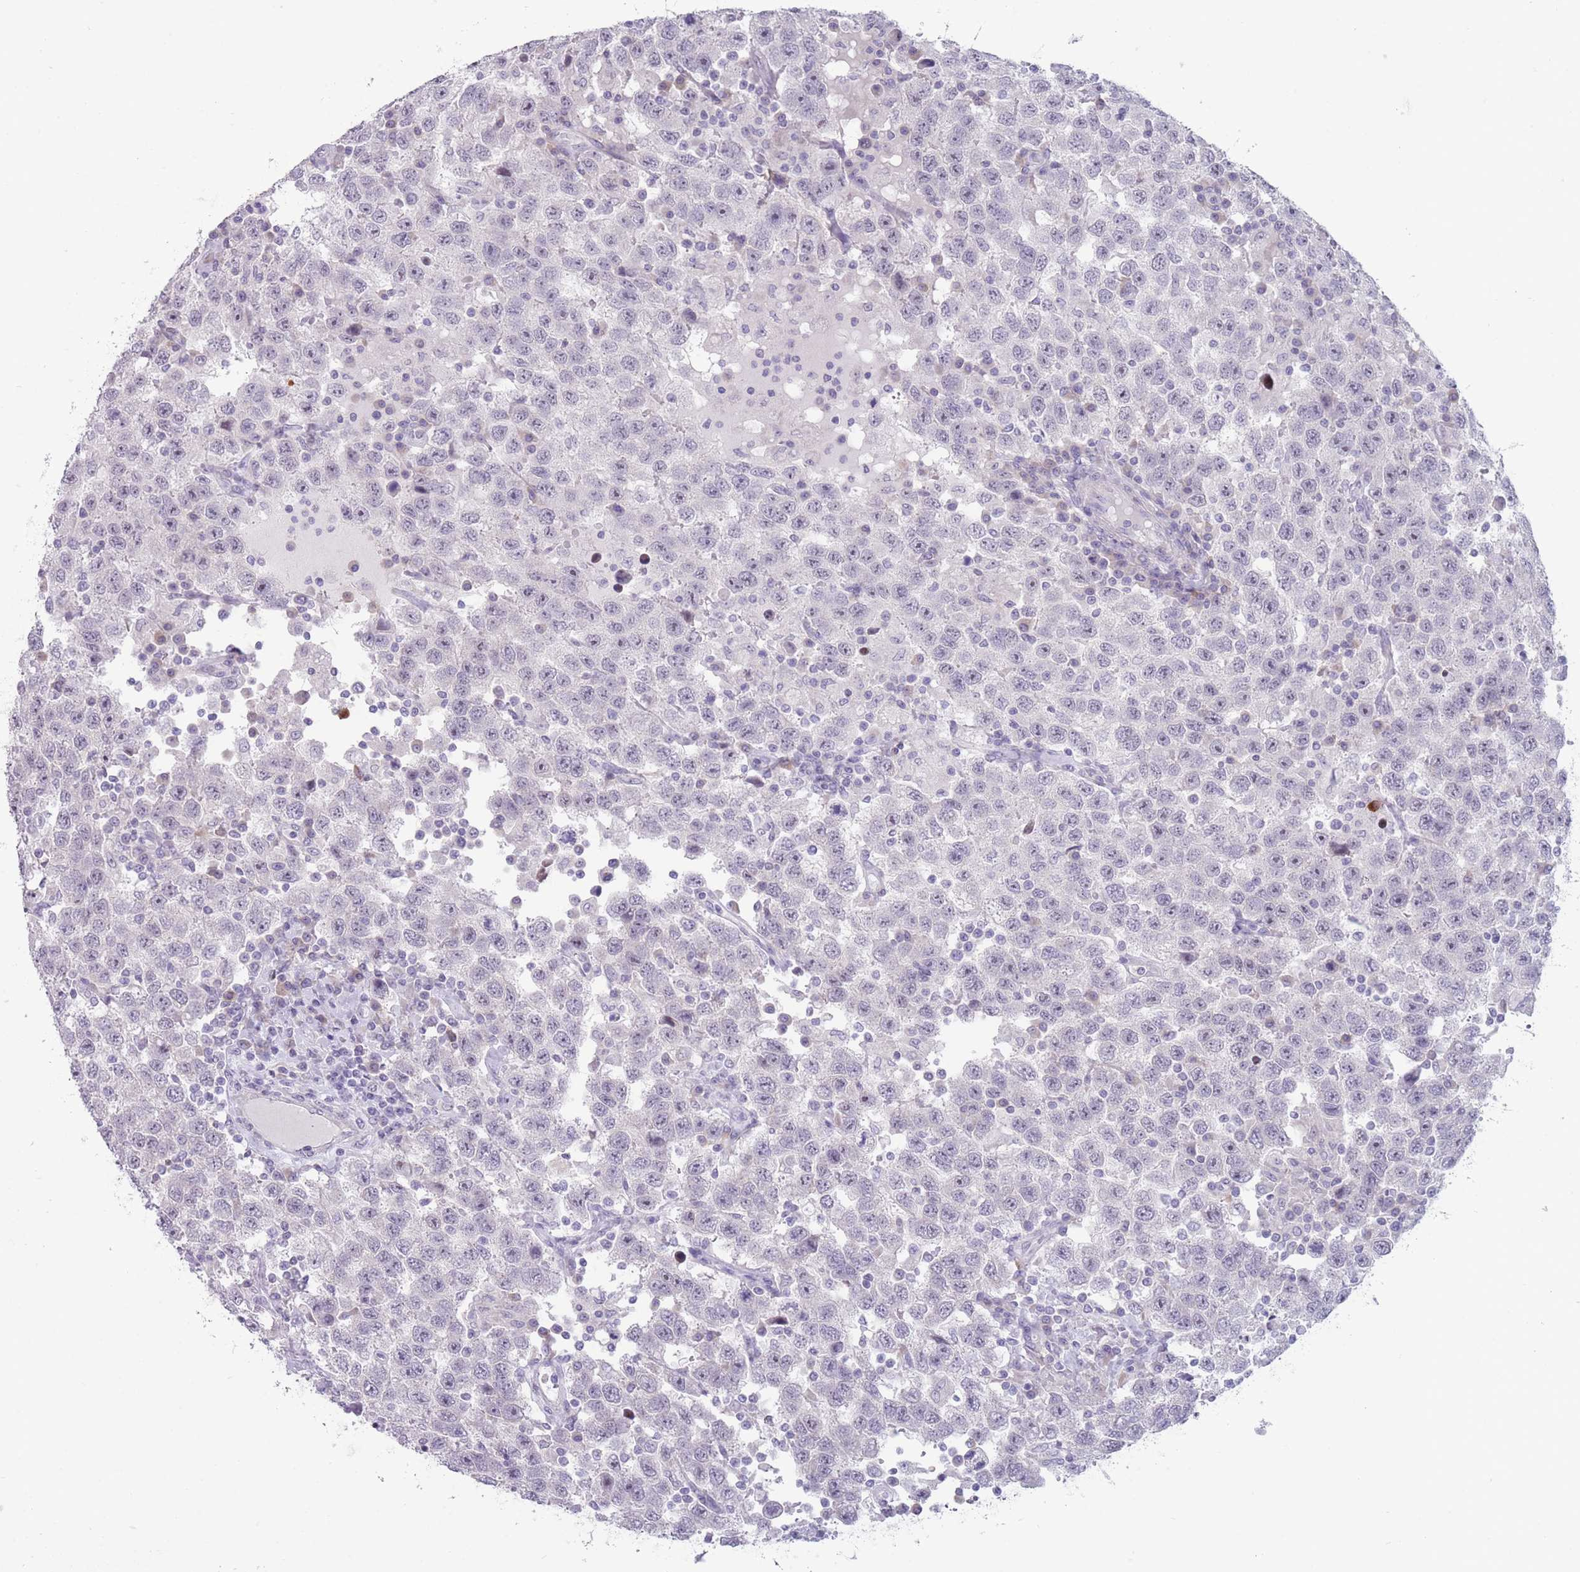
{"staining": {"intensity": "negative", "quantity": "none", "location": "none"}, "tissue": "testis cancer", "cell_type": "Tumor cells", "image_type": "cancer", "snomed": [{"axis": "morphology", "description": "Seminoma, NOS"}, {"axis": "topography", "description": "Testis"}], "caption": "Tumor cells are negative for protein expression in human testis cancer.", "gene": "PAIP2B", "patient": {"sex": "male", "age": 41}}